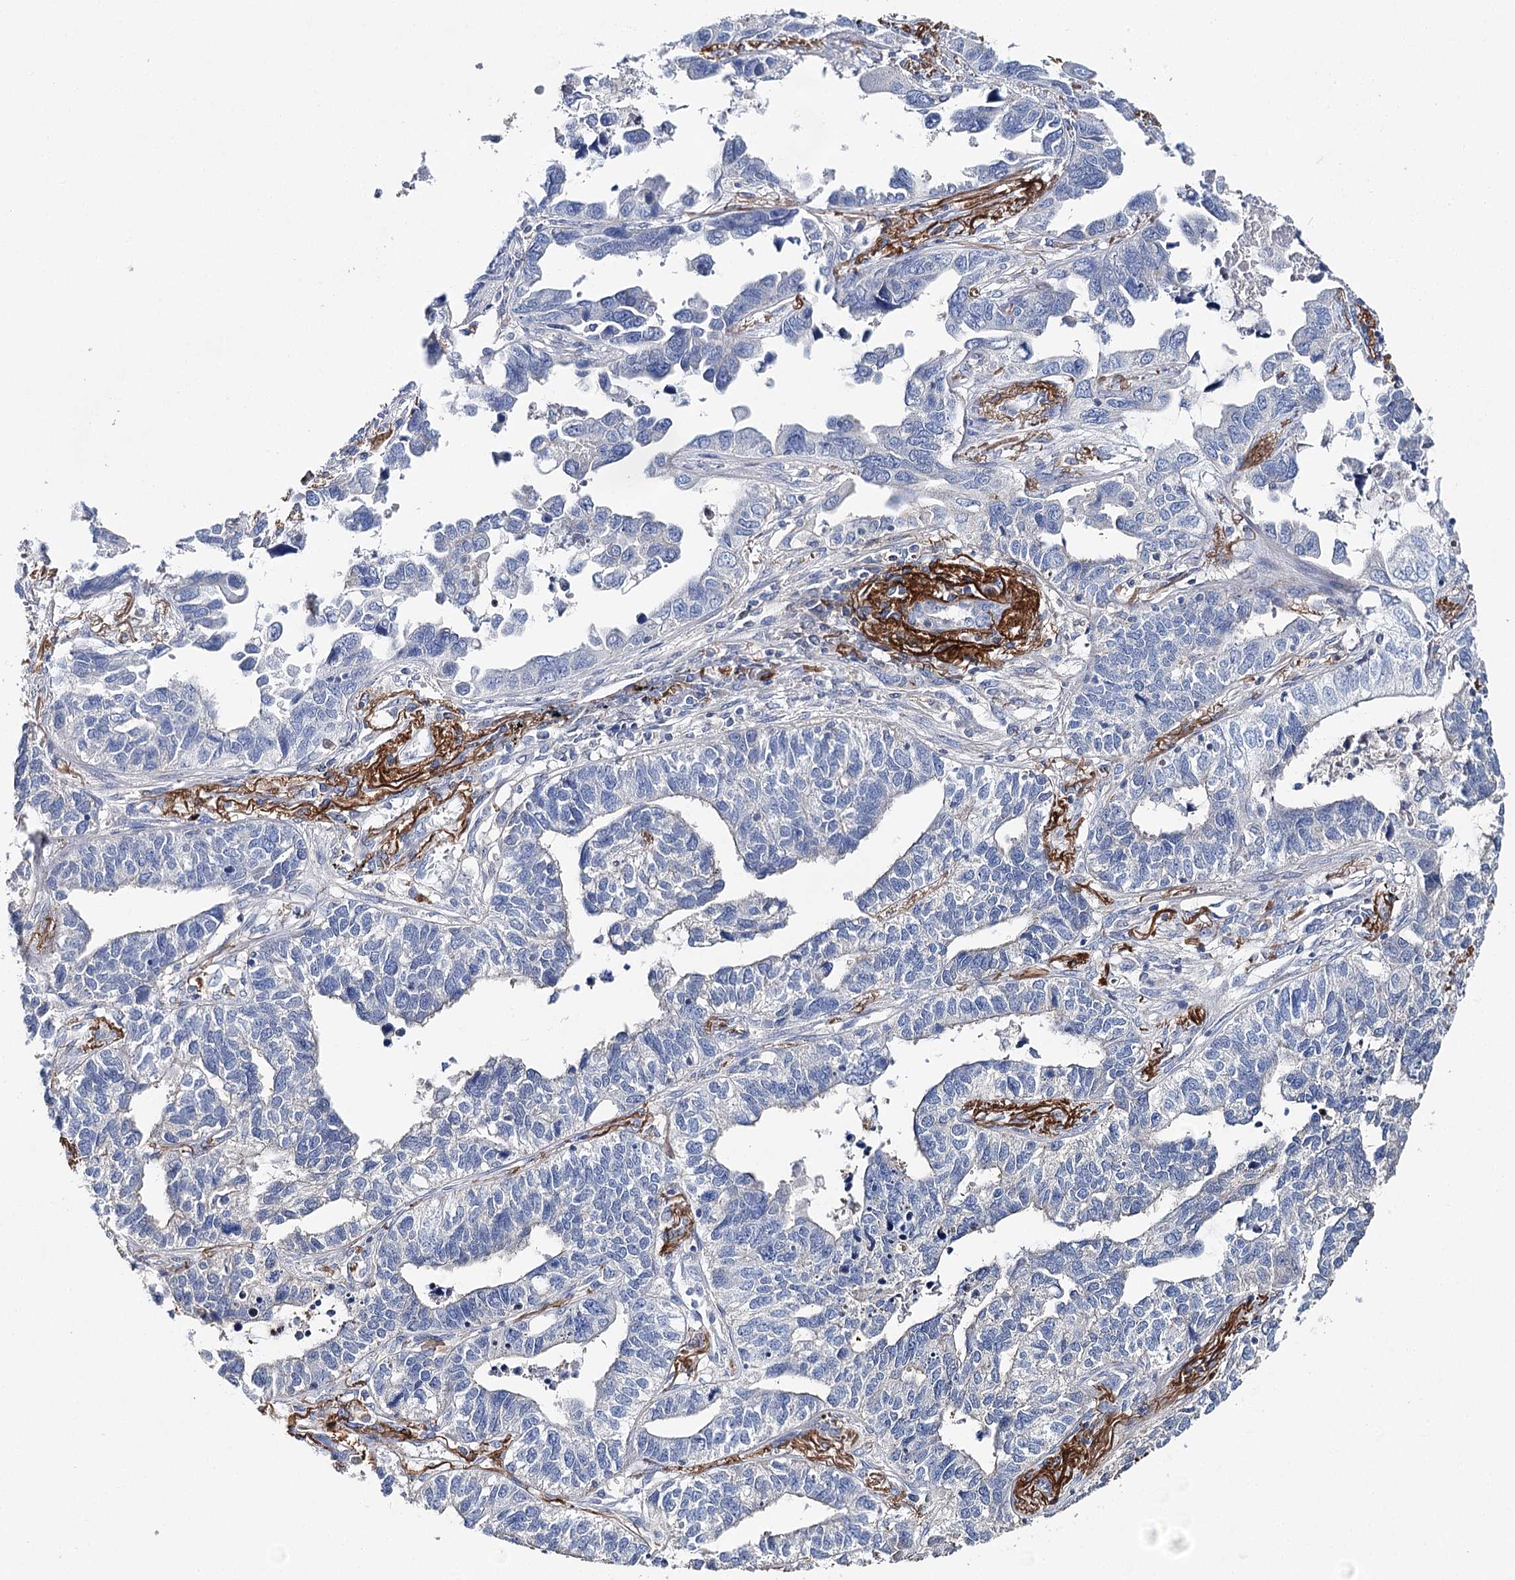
{"staining": {"intensity": "negative", "quantity": "none", "location": "none"}, "tissue": "lung cancer", "cell_type": "Tumor cells", "image_type": "cancer", "snomed": [{"axis": "morphology", "description": "Adenocarcinoma, NOS"}, {"axis": "topography", "description": "Lung"}], "caption": "Immunohistochemistry (IHC) micrograph of neoplastic tissue: human lung cancer (adenocarcinoma) stained with DAB (3,3'-diaminobenzidine) displays no significant protein positivity in tumor cells.", "gene": "EPYC", "patient": {"sex": "male", "age": 67}}